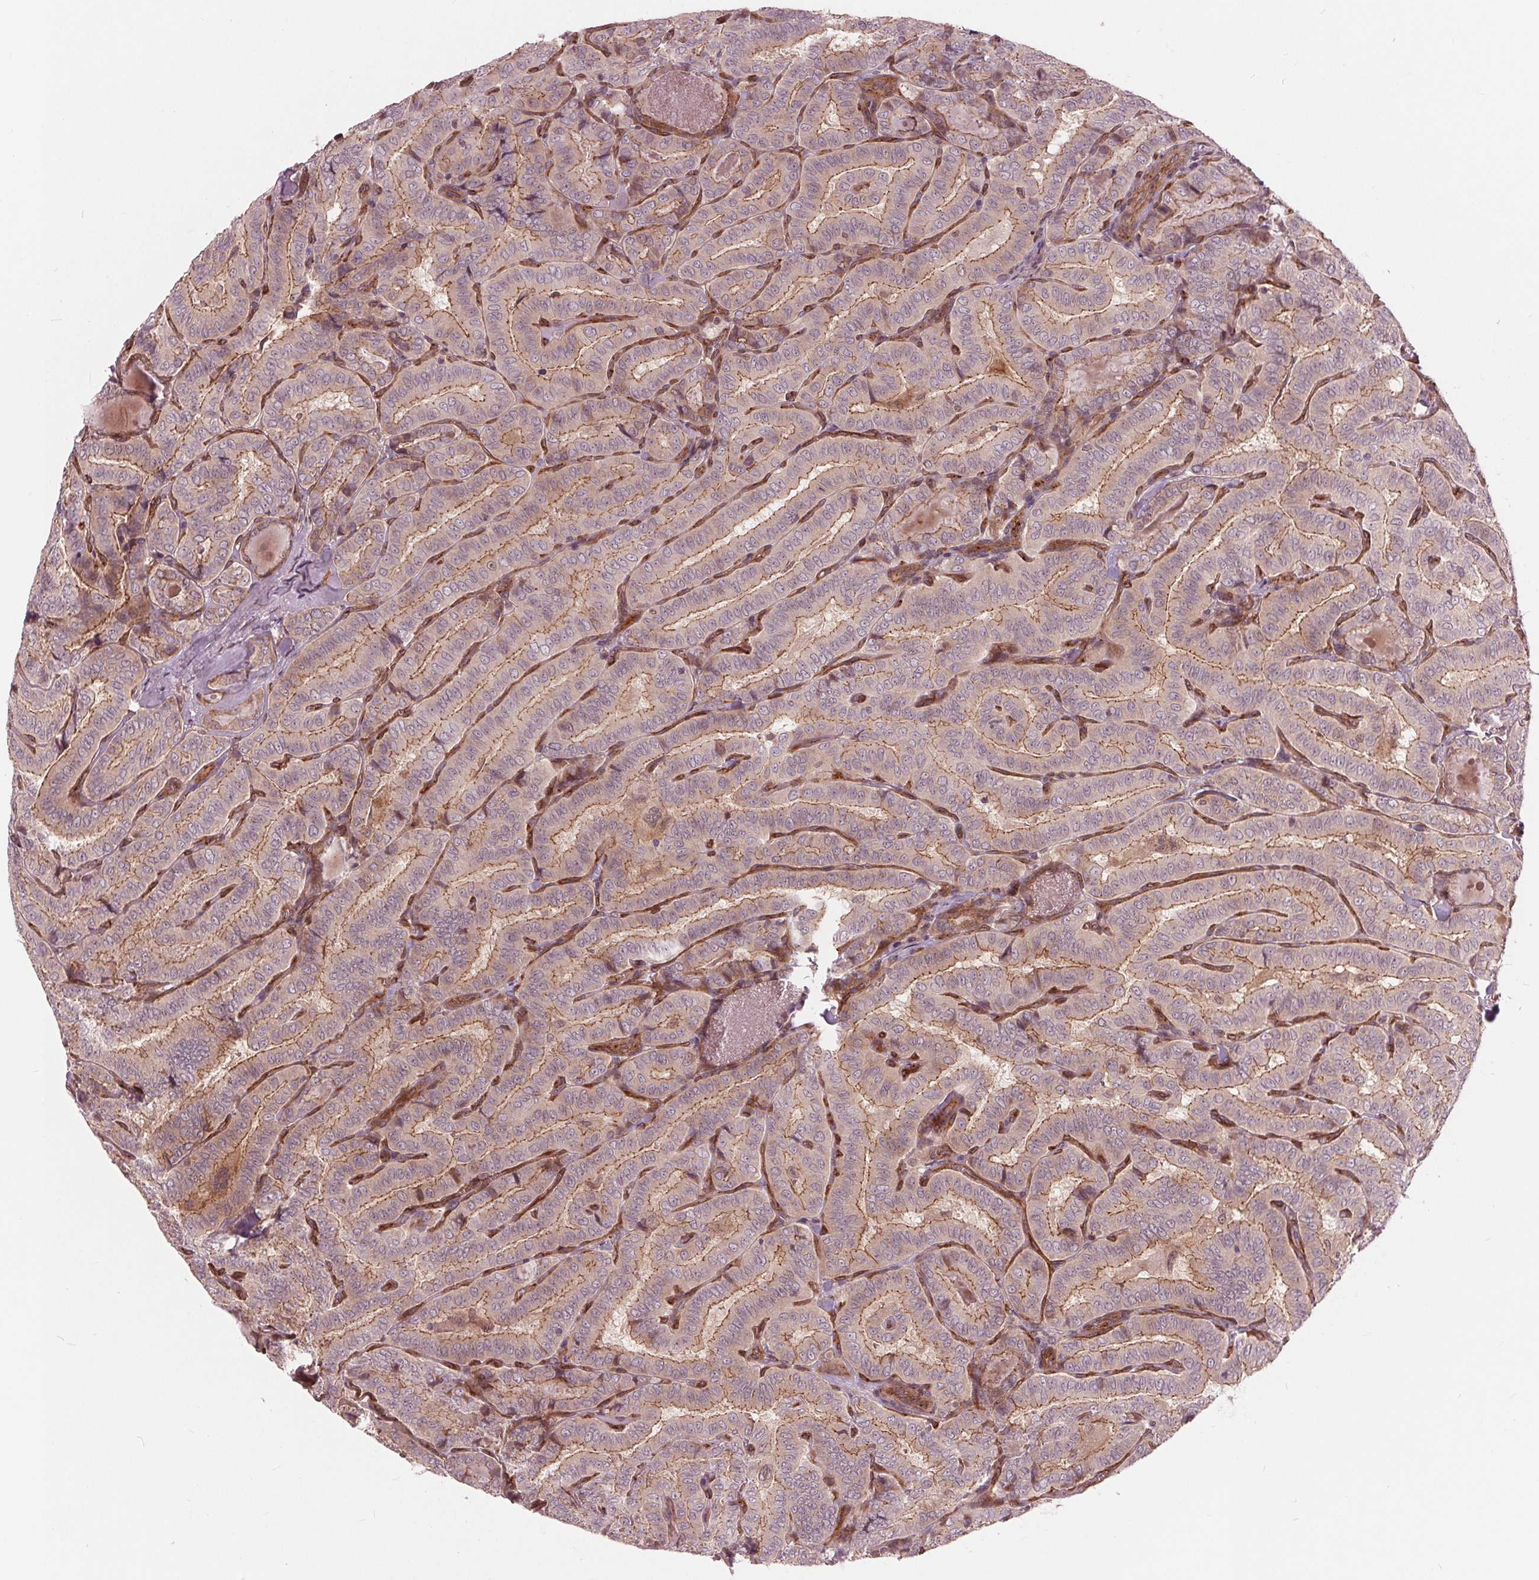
{"staining": {"intensity": "moderate", "quantity": "<25%", "location": "cytoplasmic/membranous"}, "tissue": "thyroid cancer", "cell_type": "Tumor cells", "image_type": "cancer", "snomed": [{"axis": "morphology", "description": "Papillary adenocarcinoma, NOS"}, {"axis": "morphology", "description": "Papillary adenoma metastatic"}, {"axis": "topography", "description": "Thyroid gland"}], "caption": "Thyroid cancer (papillary adenoma metastatic) stained with DAB (3,3'-diaminobenzidine) immunohistochemistry (IHC) demonstrates low levels of moderate cytoplasmic/membranous positivity in approximately <25% of tumor cells. (IHC, brightfield microscopy, high magnification).", "gene": "TXNIP", "patient": {"sex": "female", "age": 50}}